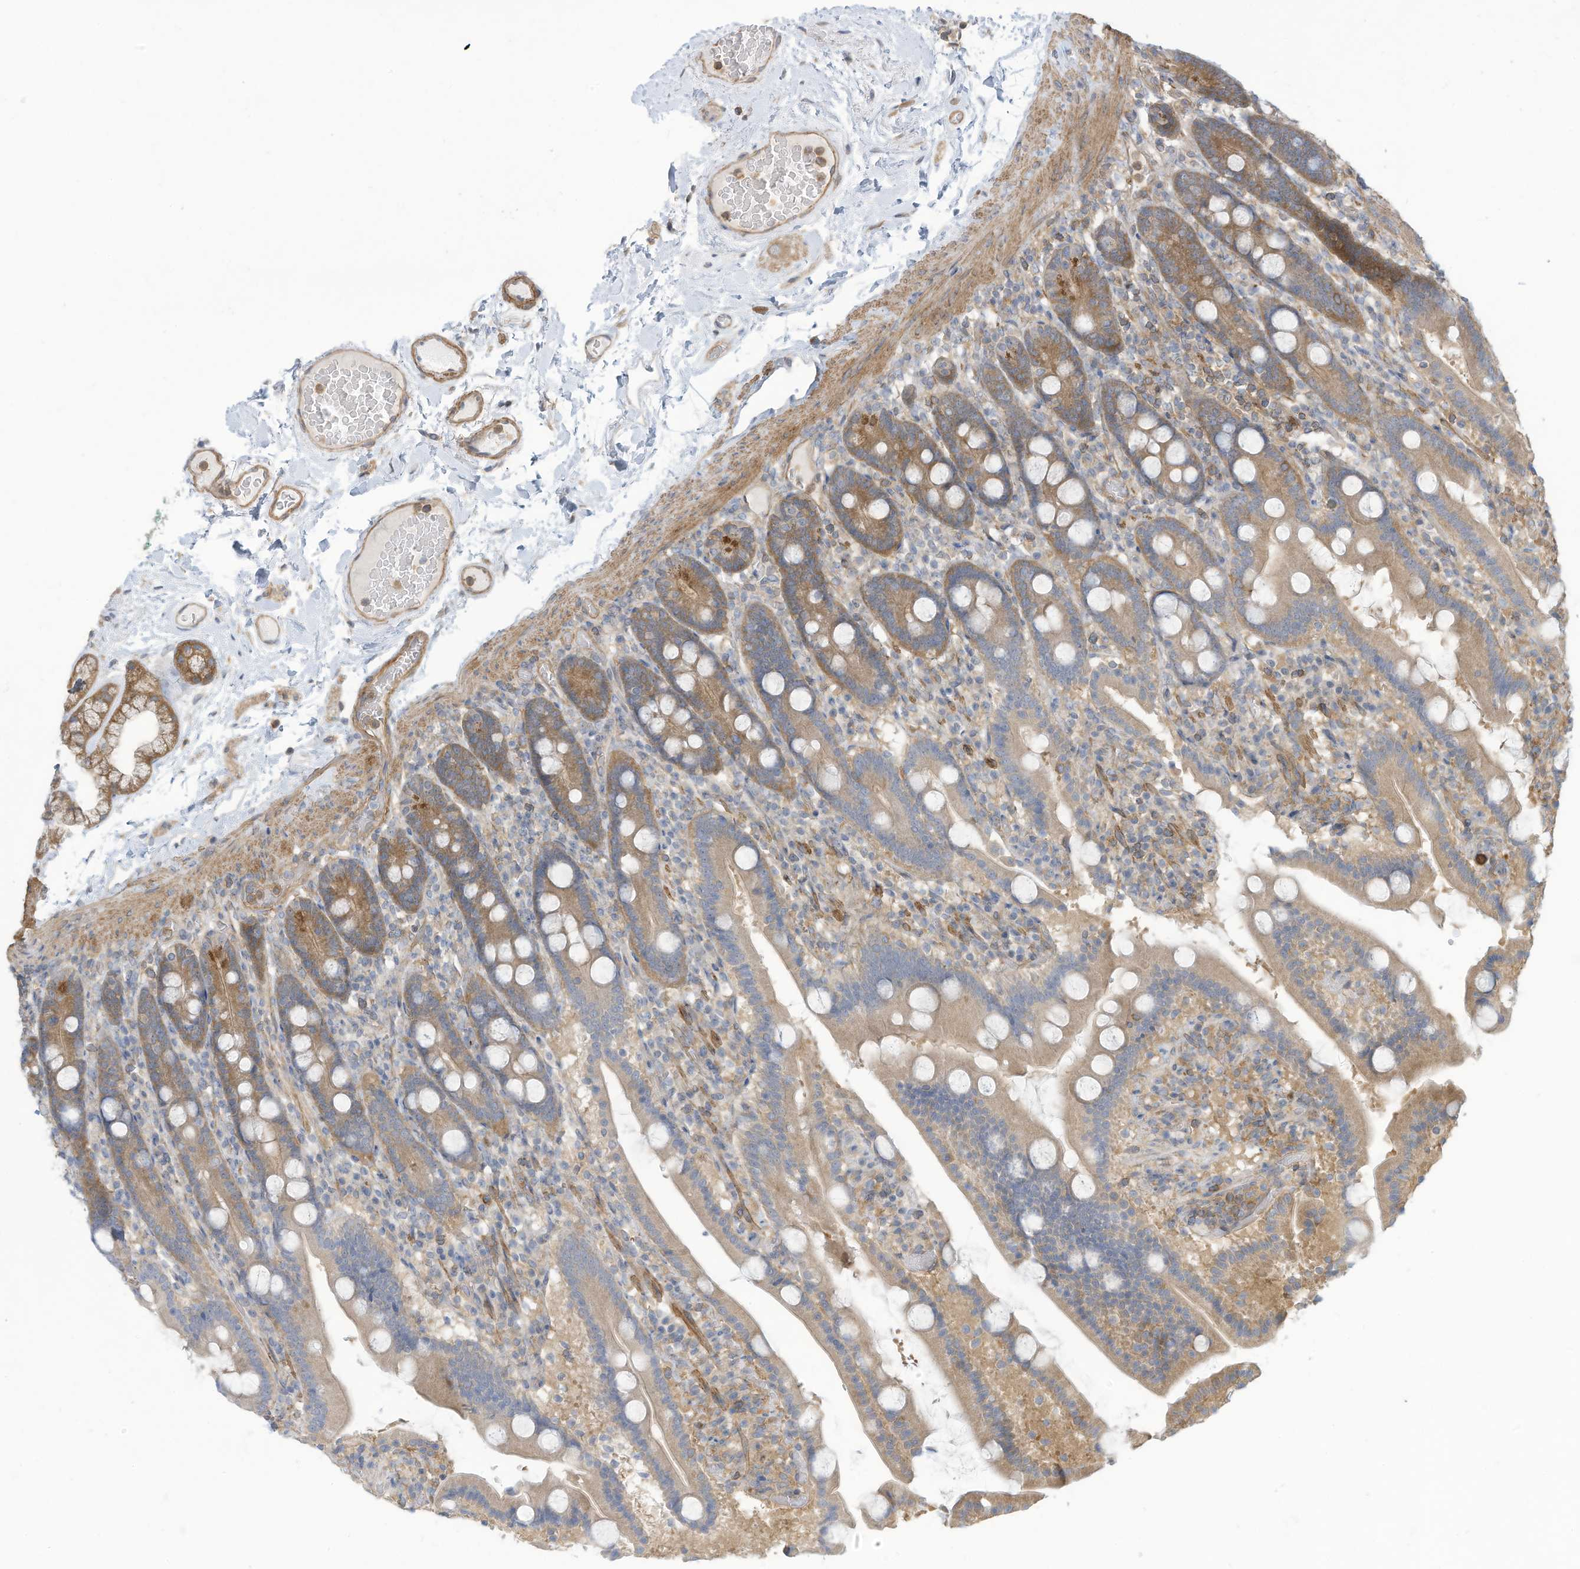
{"staining": {"intensity": "moderate", "quantity": ">75%", "location": "cytoplasmic/membranous"}, "tissue": "duodenum", "cell_type": "Glandular cells", "image_type": "normal", "snomed": [{"axis": "morphology", "description": "Normal tissue, NOS"}, {"axis": "topography", "description": "Duodenum"}], "caption": "DAB immunohistochemical staining of unremarkable human duodenum exhibits moderate cytoplasmic/membranous protein expression in about >75% of glandular cells.", "gene": "ADI1", "patient": {"sex": "male", "age": 55}}